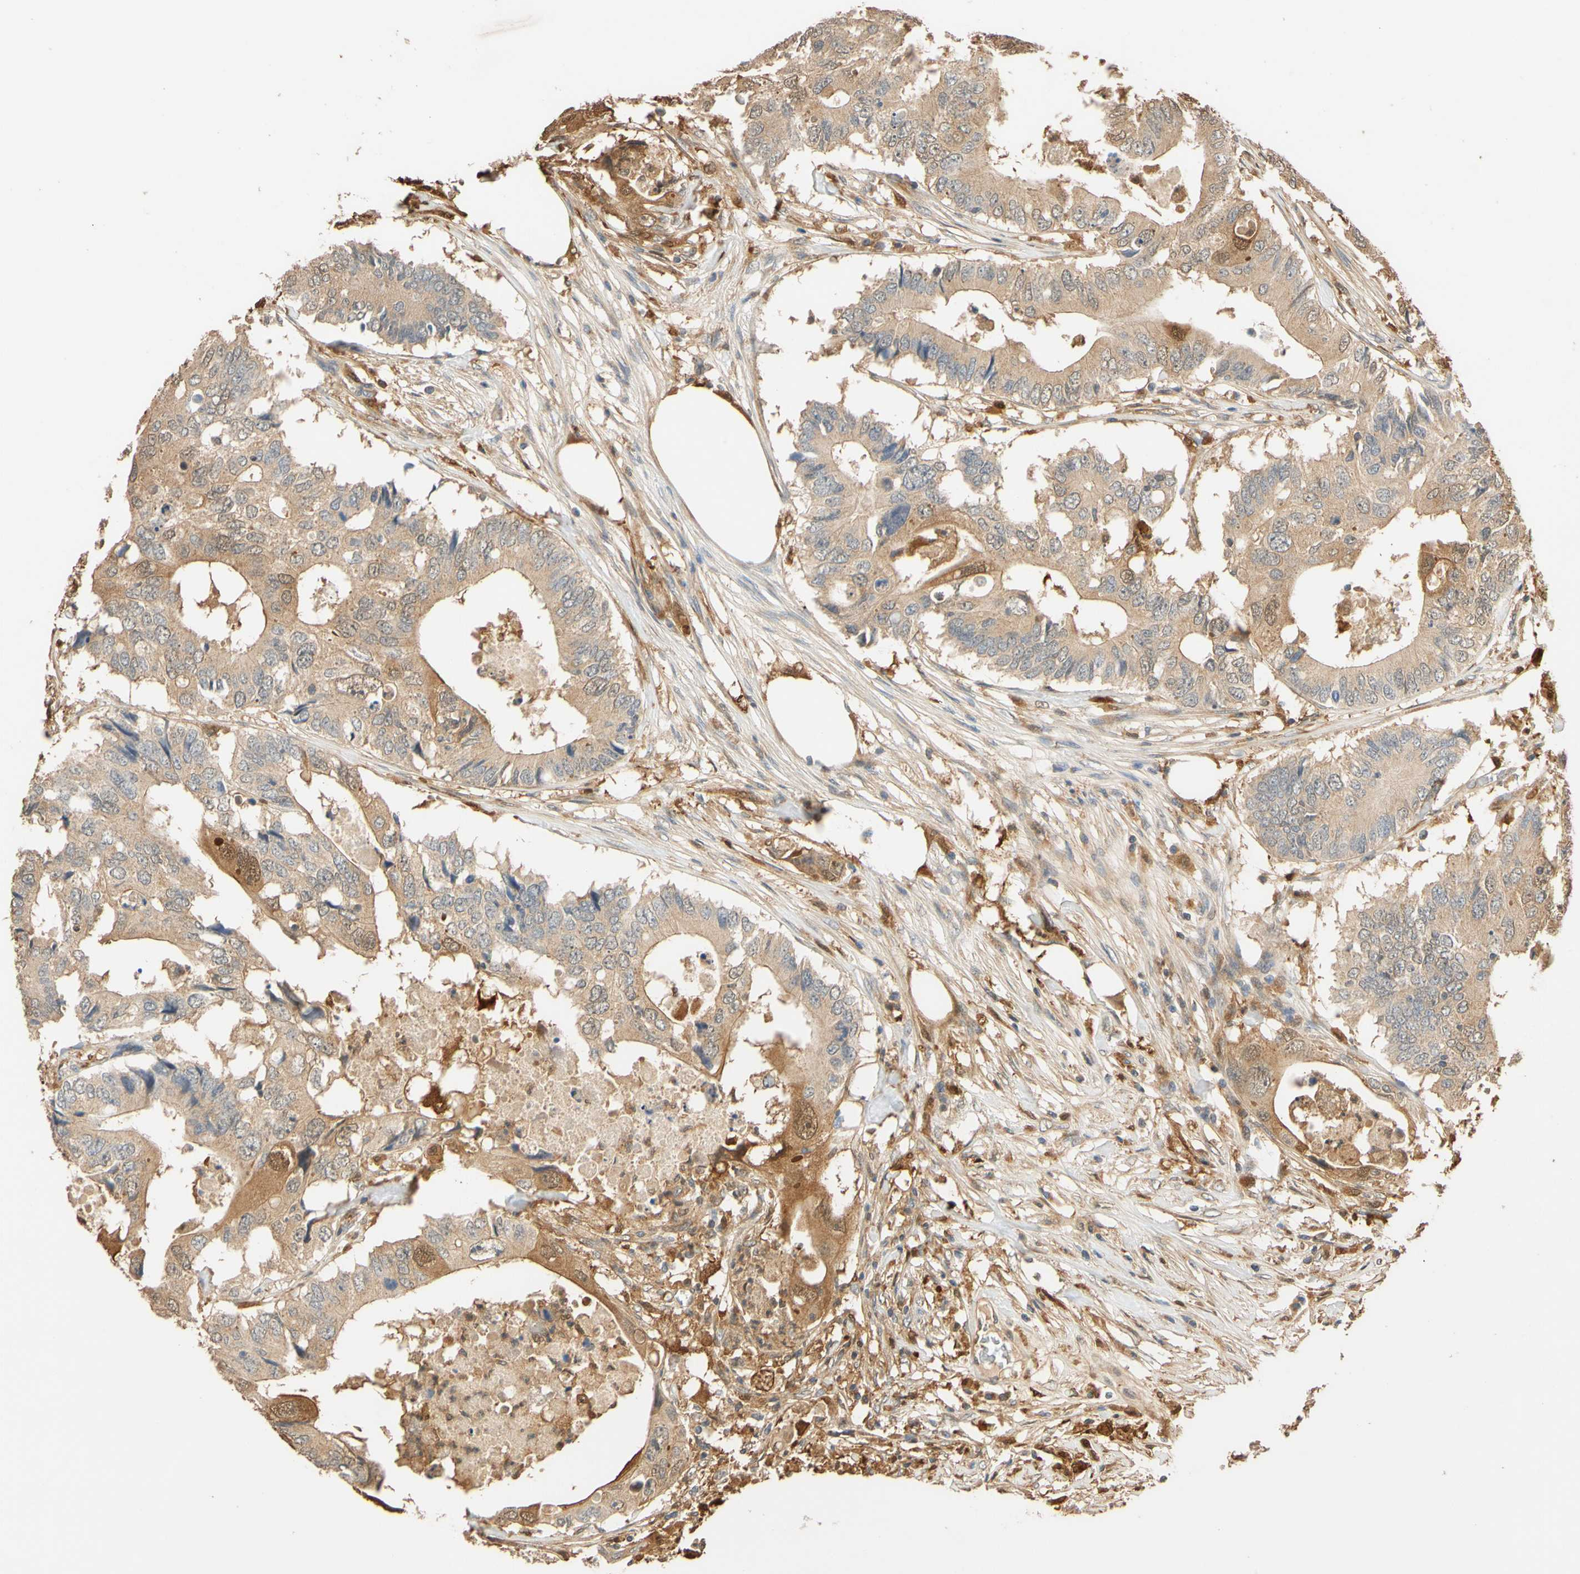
{"staining": {"intensity": "weak", "quantity": ">75%", "location": "cytoplasmic/membranous"}, "tissue": "colorectal cancer", "cell_type": "Tumor cells", "image_type": "cancer", "snomed": [{"axis": "morphology", "description": "Adenocarcinoma, NOS"}, {"axis": "topography", "description": "Colon"}], "caption": "A brown stain highlights weak cytoplasmic/membranous positivity of a protein in colorectal adenocarcinoma tumor cells.", "gene": "GPSM2", "patient": {"sex": "male", "age": 71}}